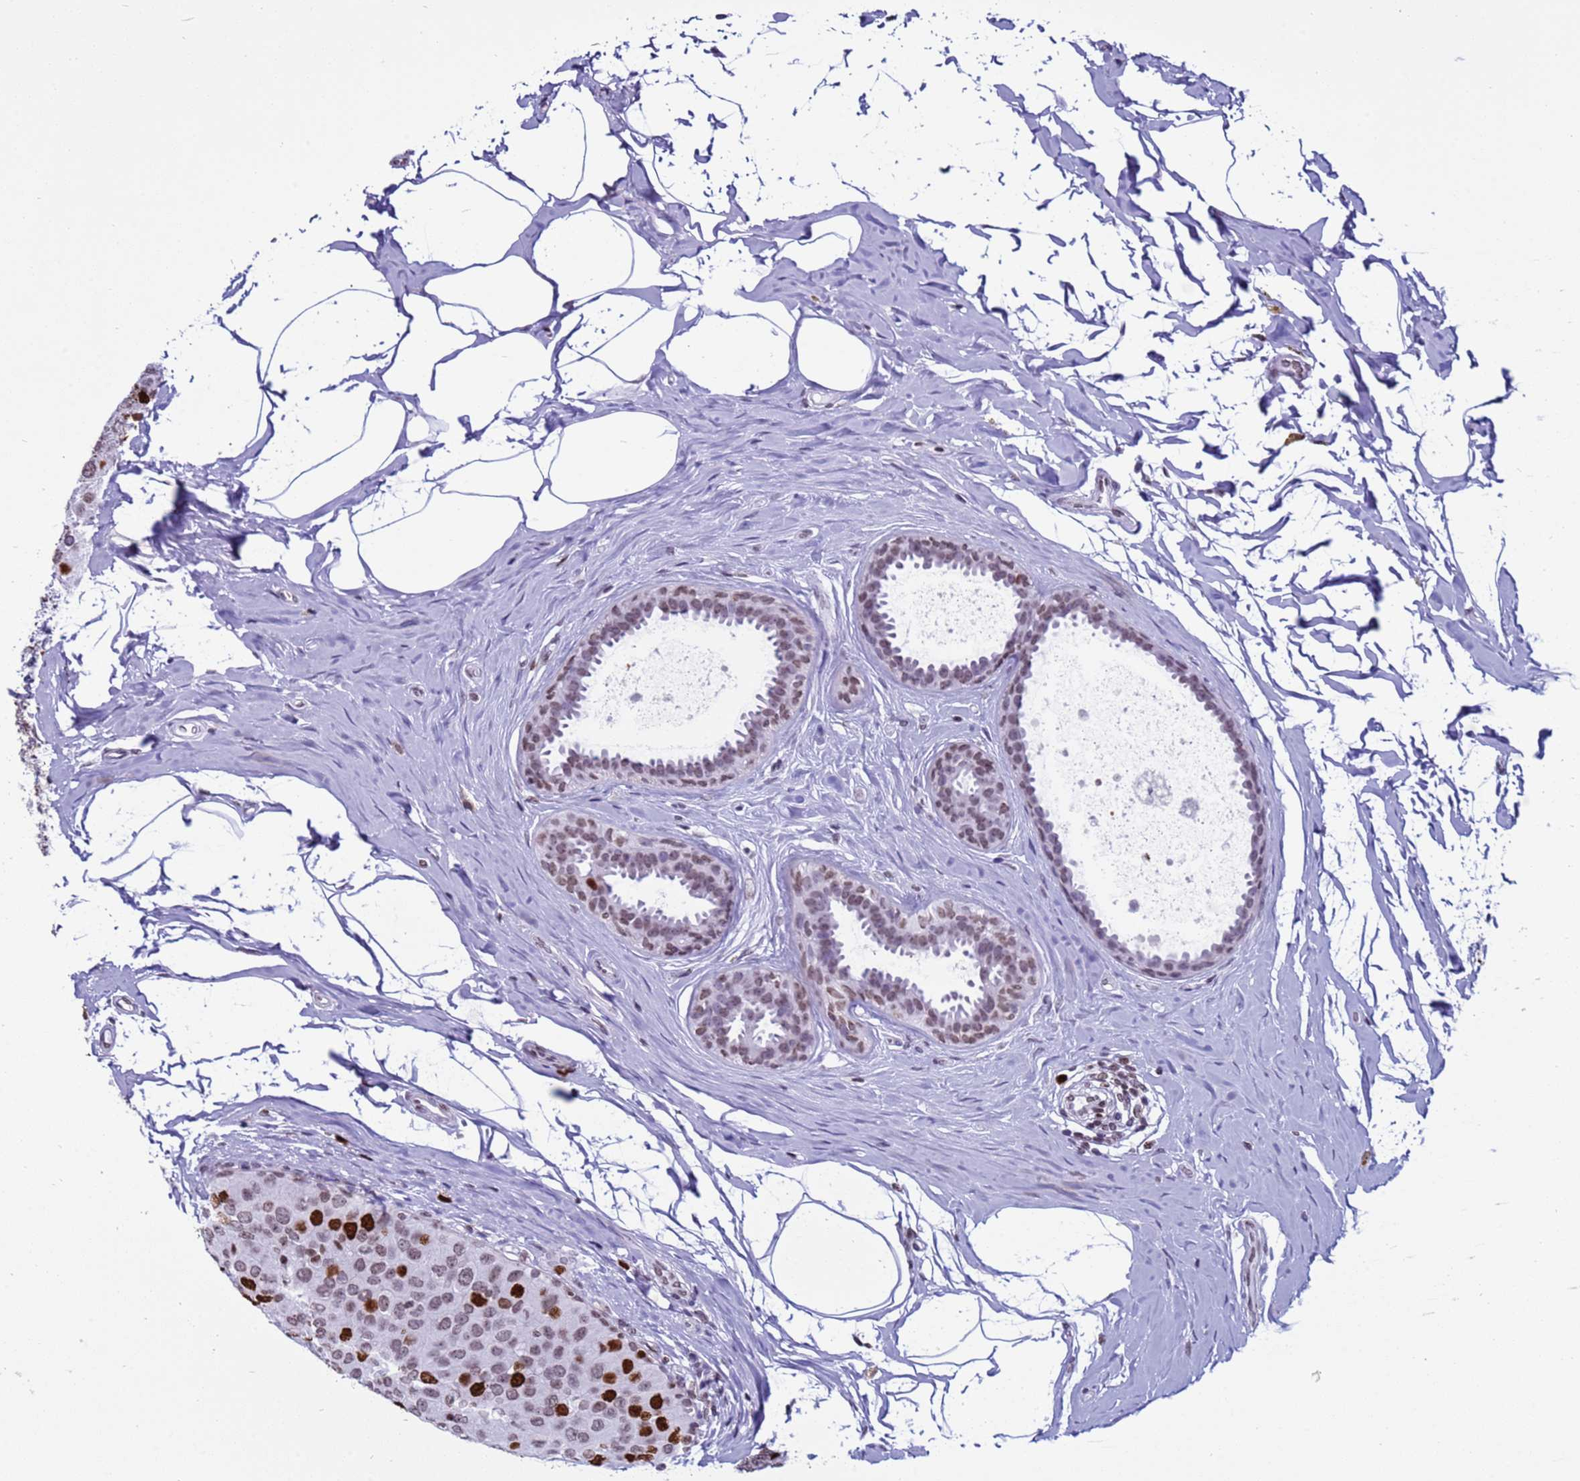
{"staining": {"intensity": "strong", "quantity": "25%-75%", "location": "nuclear"}, "tissue": "breast cancer", "cell_type": "Tumor cells", "image_type": "cancer", "snomed": [{"axis": "morphology", "description": "Duct carcinoma"}, {"axis": "topography", "description": "Breast"}], "caption": "Immunohistochemistry of human breast invasive ductal carcinoma shows high levels of strong nuclear expression in about 25%-75% of tumor cells.", "gene": "H4C8", "patient": {"sex": "female", "age": 55}}